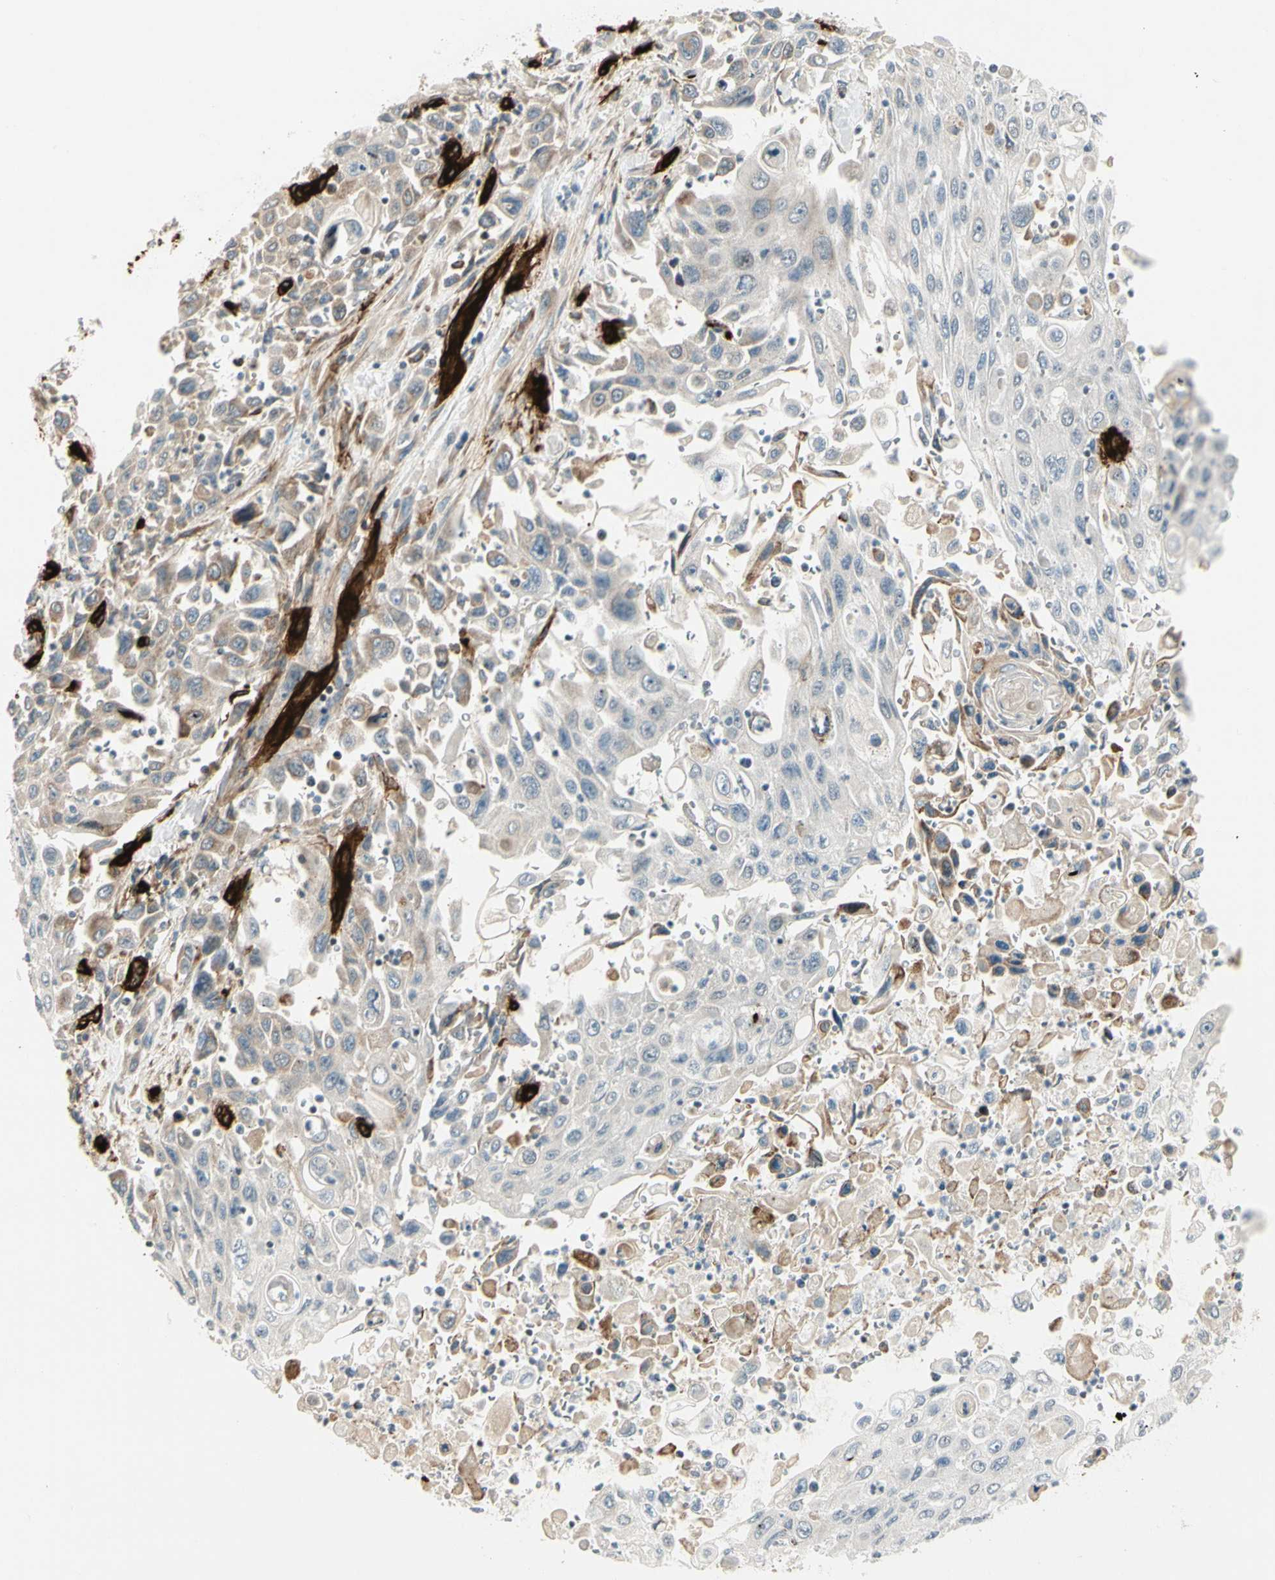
{"staining": {"intensity": "weak", "quantity": "<25%", "location": "cytoplasmic/membranous"}, "tissue": "pancreatic cancer", "cell_type": "Tumor cells", "image_type": "cancer", "snomed": [{"axis": "morphology", "description": "Adenocarcinoma, NOS"}, {"axis": "topography", "description": "Pancreas"}], "caption": "A high-resolution histopathology image shows IHC staining of pancreatic adenocarcinoma, which reveals no significant expression in tumor cells. Nuclei are stained in blue.", "gene": "MCAM", "patient": {"sex": "male", "age": 70}}